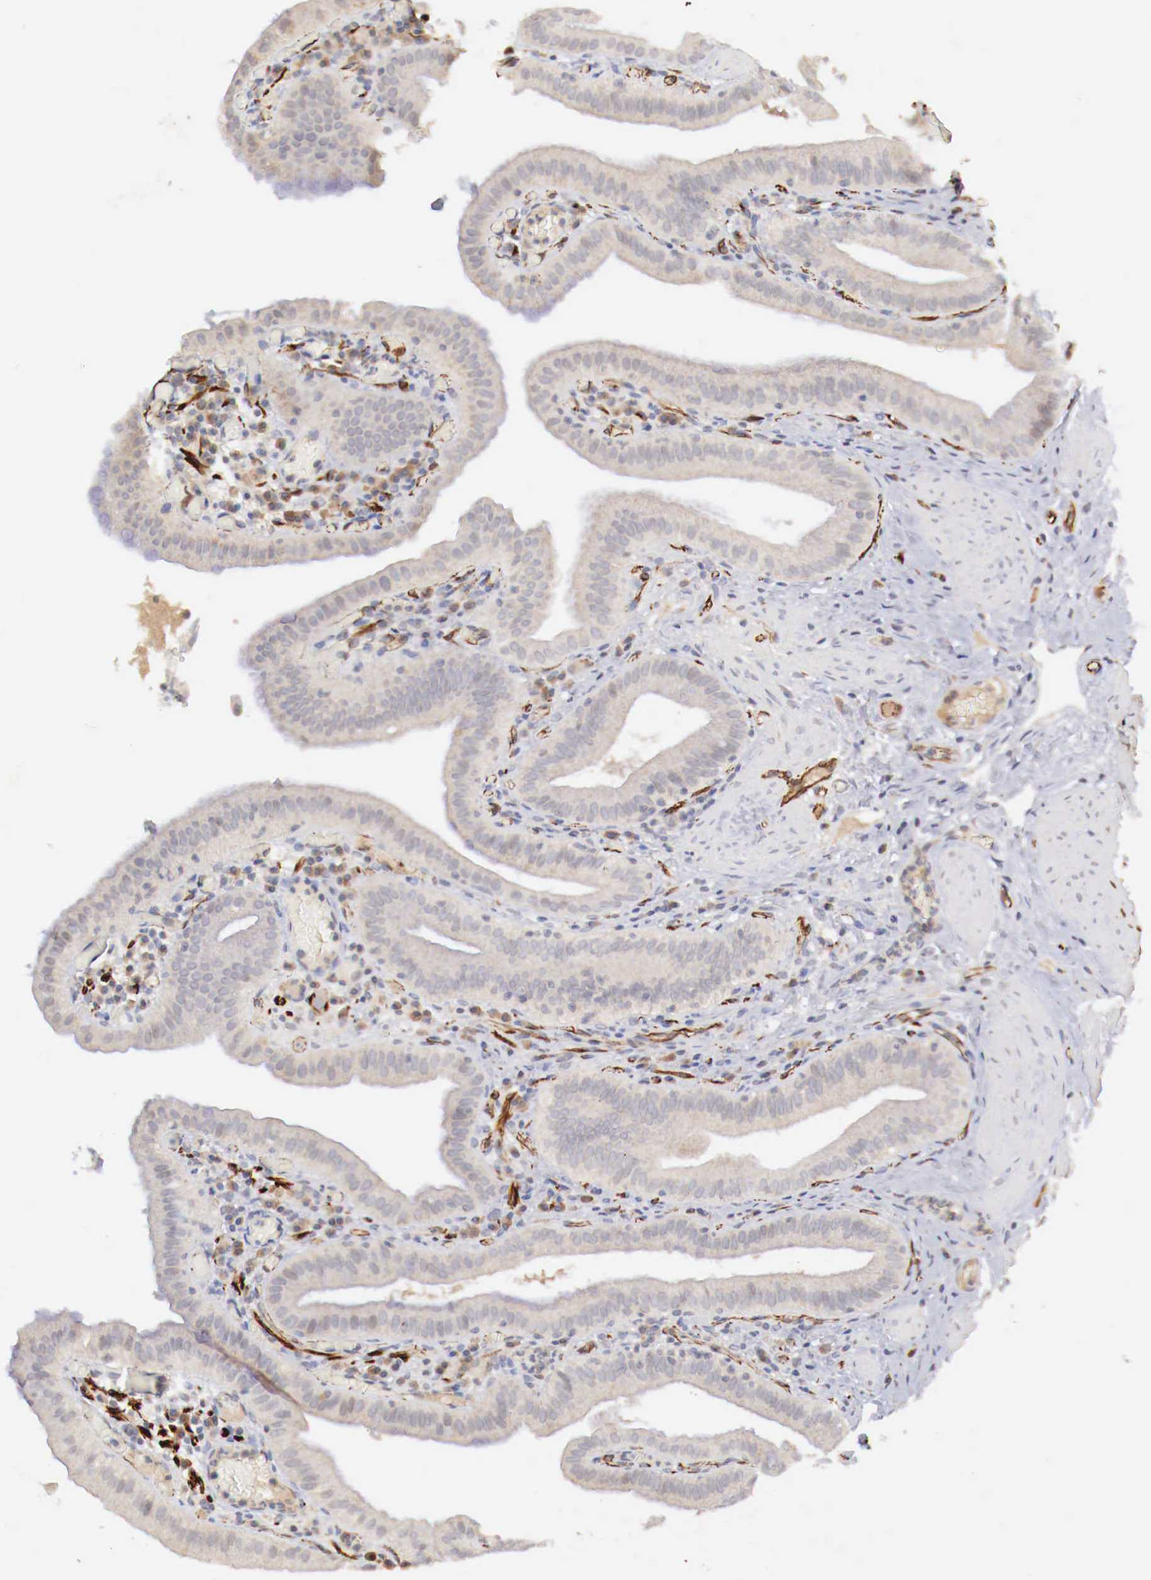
{"staining": {"intensity": "negative", "quantity": "none", "location": "none"}, "tissue": "gallbladder", "cell_type": "Glandular cells", "image_type": "normal", "snomed": [{"axis": "morphology", "description": "Normal tissue, NOS"}, {"axis": "topography", "description": "Gallbladder"}], "caption": "Unremarkable gallbladder was stained to show a protein in brown. There is no significant positivity in glandular cells. (Stains: DAB (3,3'-diaminobenzidine) immunohistochemistry with hematoxylin counter stain, Microscopy: brightfield microscopy at high magnification).", "gene": "WT1", "patient": {"sex": "female", "age": 76}}